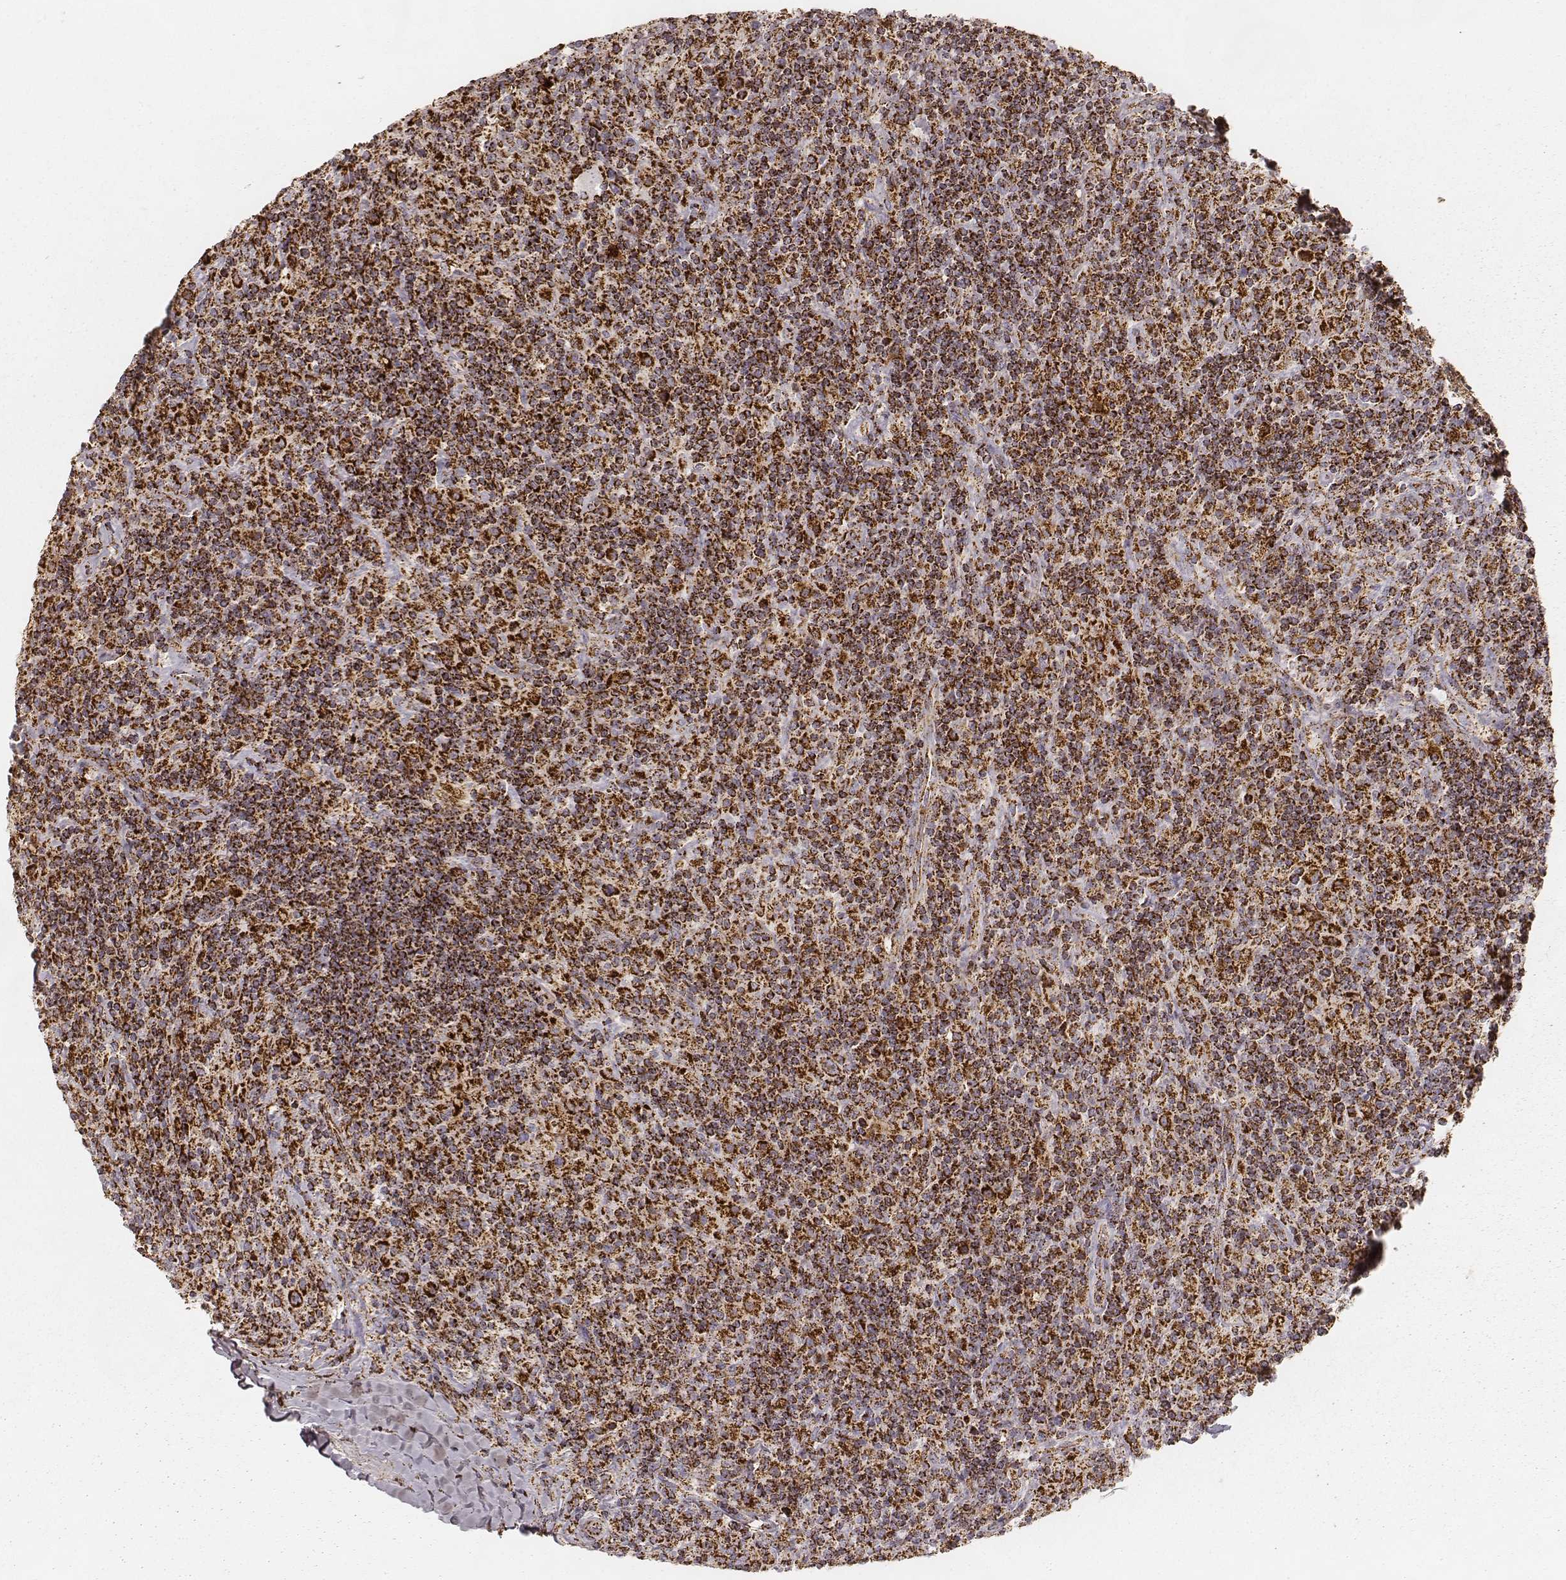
{"staining": {"intensity": "strong", "quantity": ">75%", "location": "cytoplasmic/membranous"}, "tissue": "lymphoma", "cell_type": "Tumor cells", "image_type": "cancer", "snomed": [{"axis": "morphology", "description": "Hodgkin's disease, NOS"}, {"axis": "topography", "description": "Lymph node"}], "caption": "Approximately >75% of tumor cells in human lymphoma display strong cytoplasmic/membranous protein expression as visualized by brown immunohistochemical staining.", "gene": "CS", "patient": {"sex": "male", "age": 70}}